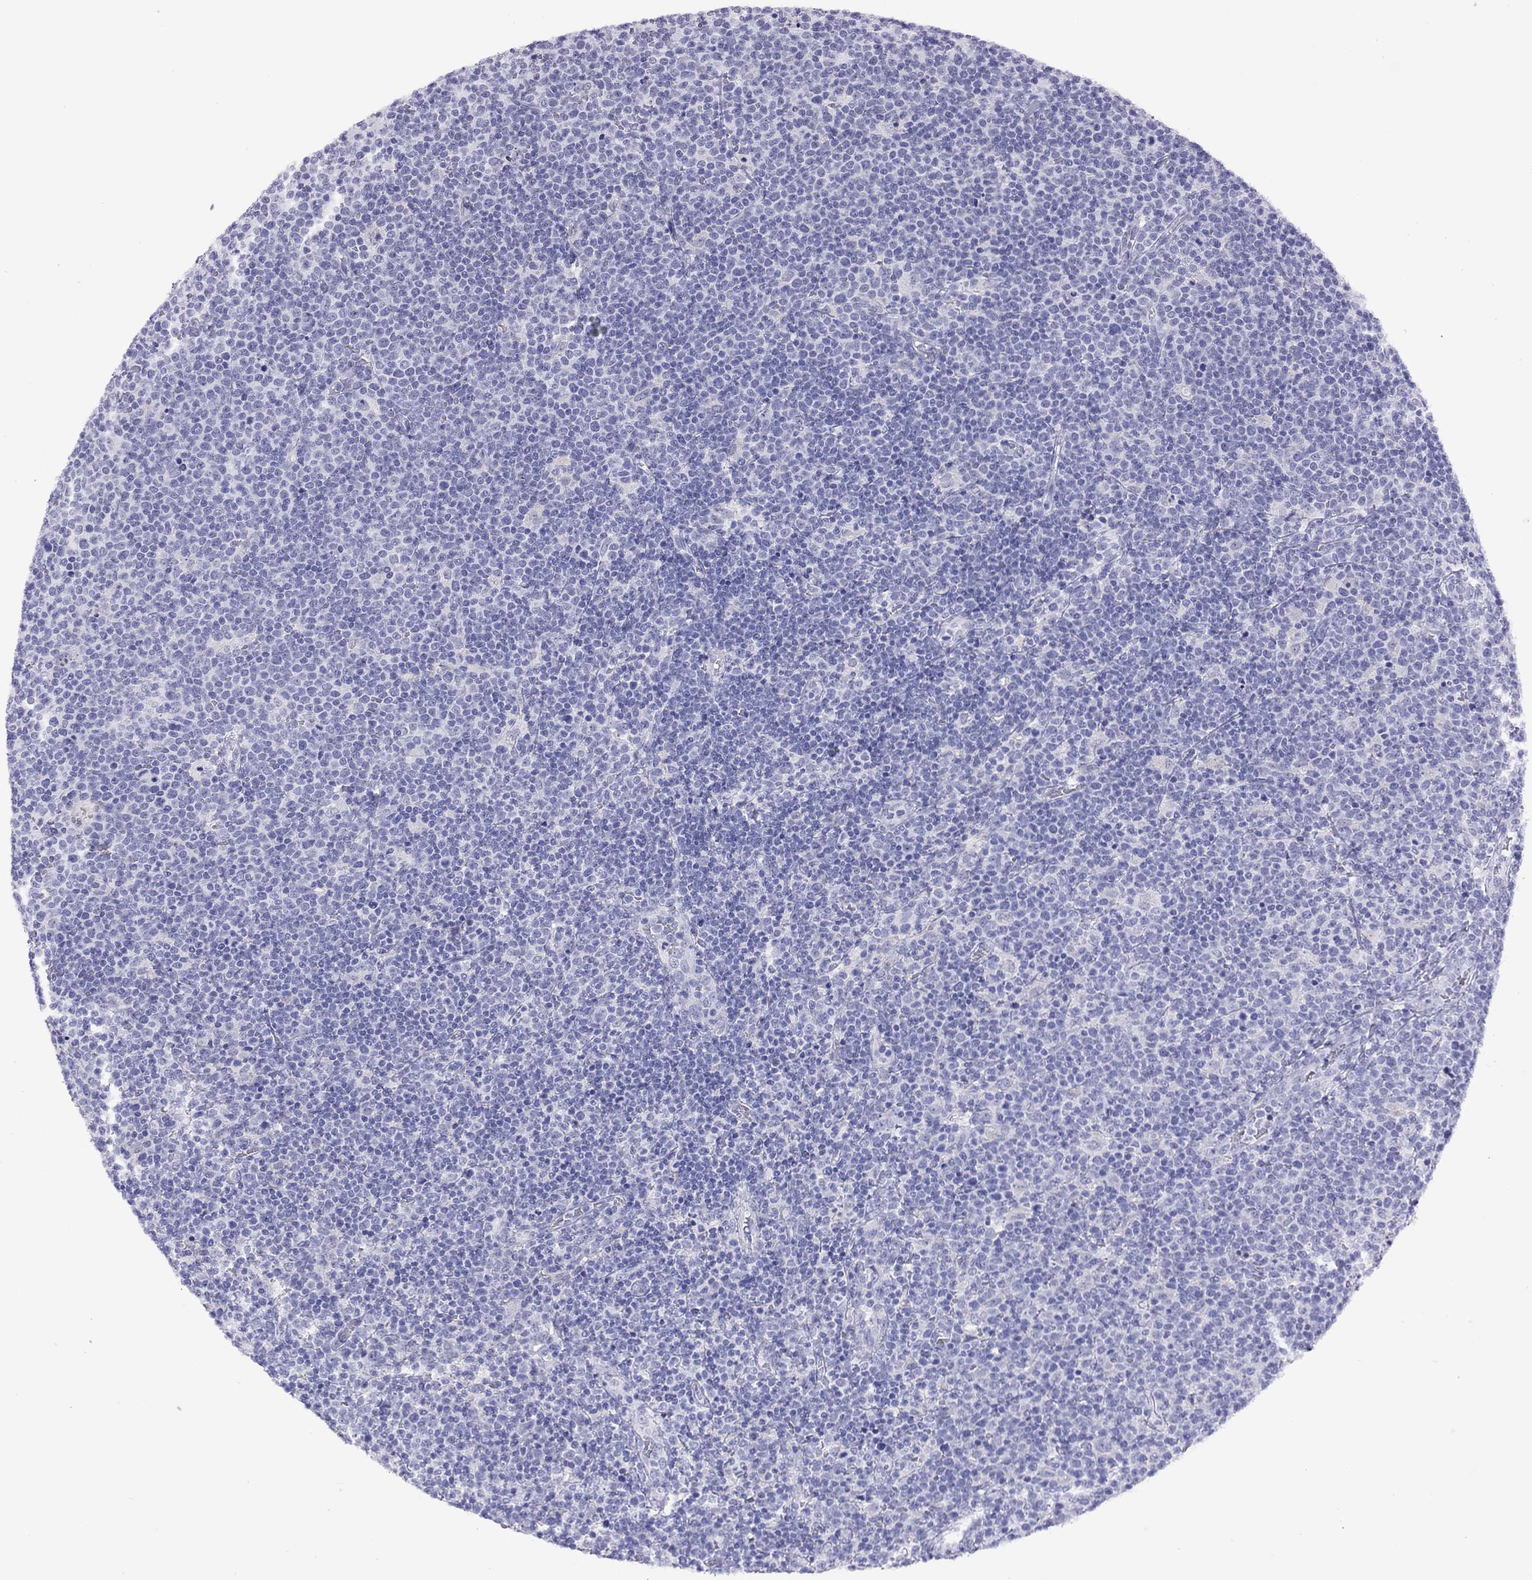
{"staining": {"intensity": "negative", "quantity": "none", "location": "none"}, "tissue": "lymphoma", "cell_type": "Tumor cells", "image_type": "cancer", "snomed": [{"axis": "morphology", "description": "Malignant lymphoma, non-Hodgkin's type, High grade"}, {"axis": "topography", "description": "Lymph node"}], "caption": "There is no significant staining in tumor cells of lymphoma.", "gene": "SLC30A8", "patient": {"sex": "male", "age": 61}}